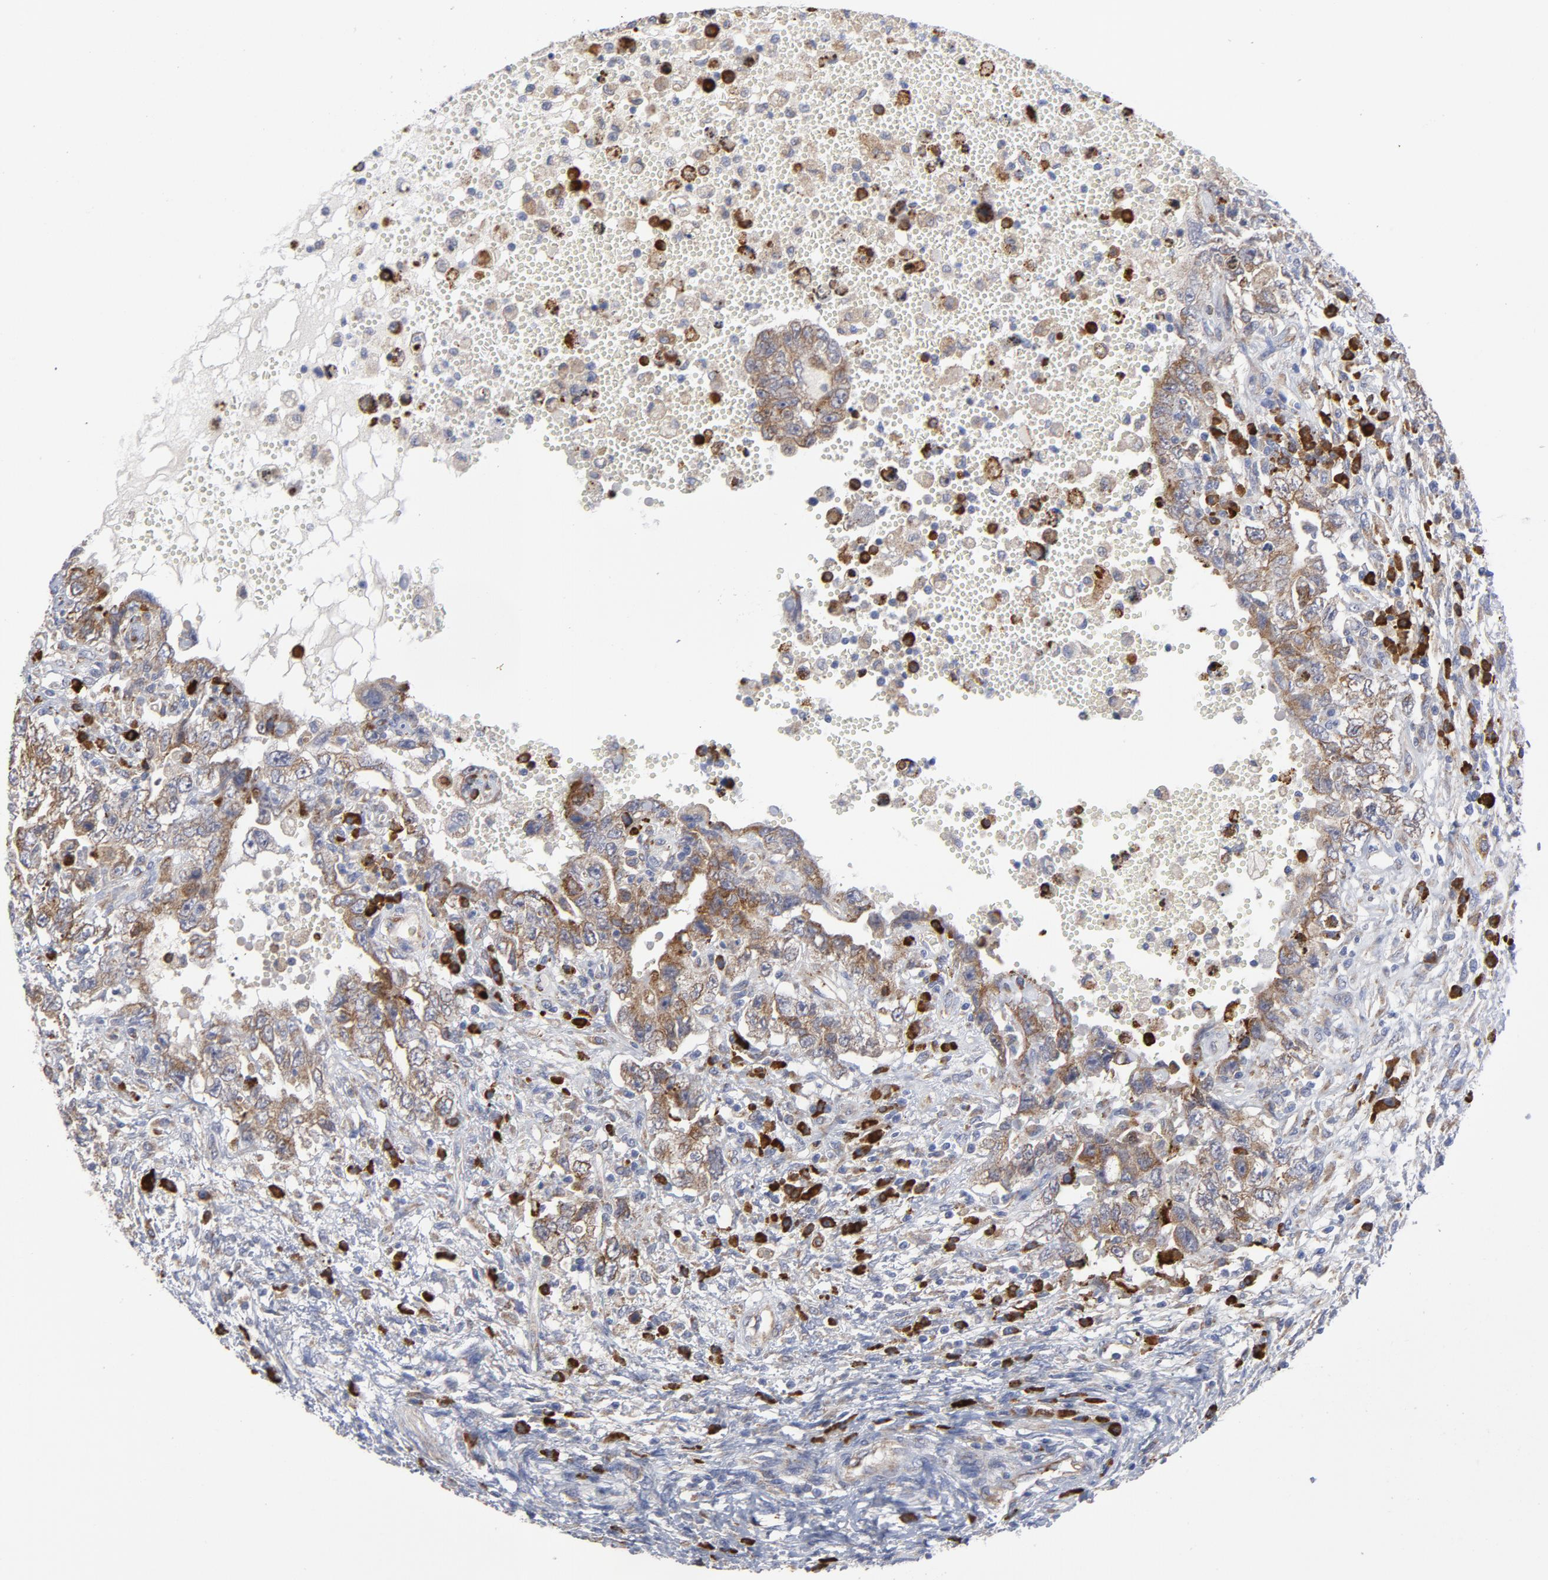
{"staining": {"intensity": "moderate", "quantity": "25%-75%", "location": "cytoplasmic/membranous"}, "tissue": "testis cancer", "cell_type": "Tumor cells", "image_type": "cancer", "snomed": [{"axis": "morphology", "description": "Carcinoma, Embryonal, NOS"}, {"axis": "topography", "description": "Testis"}], "caption": "A brown stain shows moderate cytoplasmic/membranous staining of a protein in human testis cancer (embryonal carcinoma) tumor cells.", "gene": "RAPGEF3", "patient": {"sex": "male", "age": 26}}